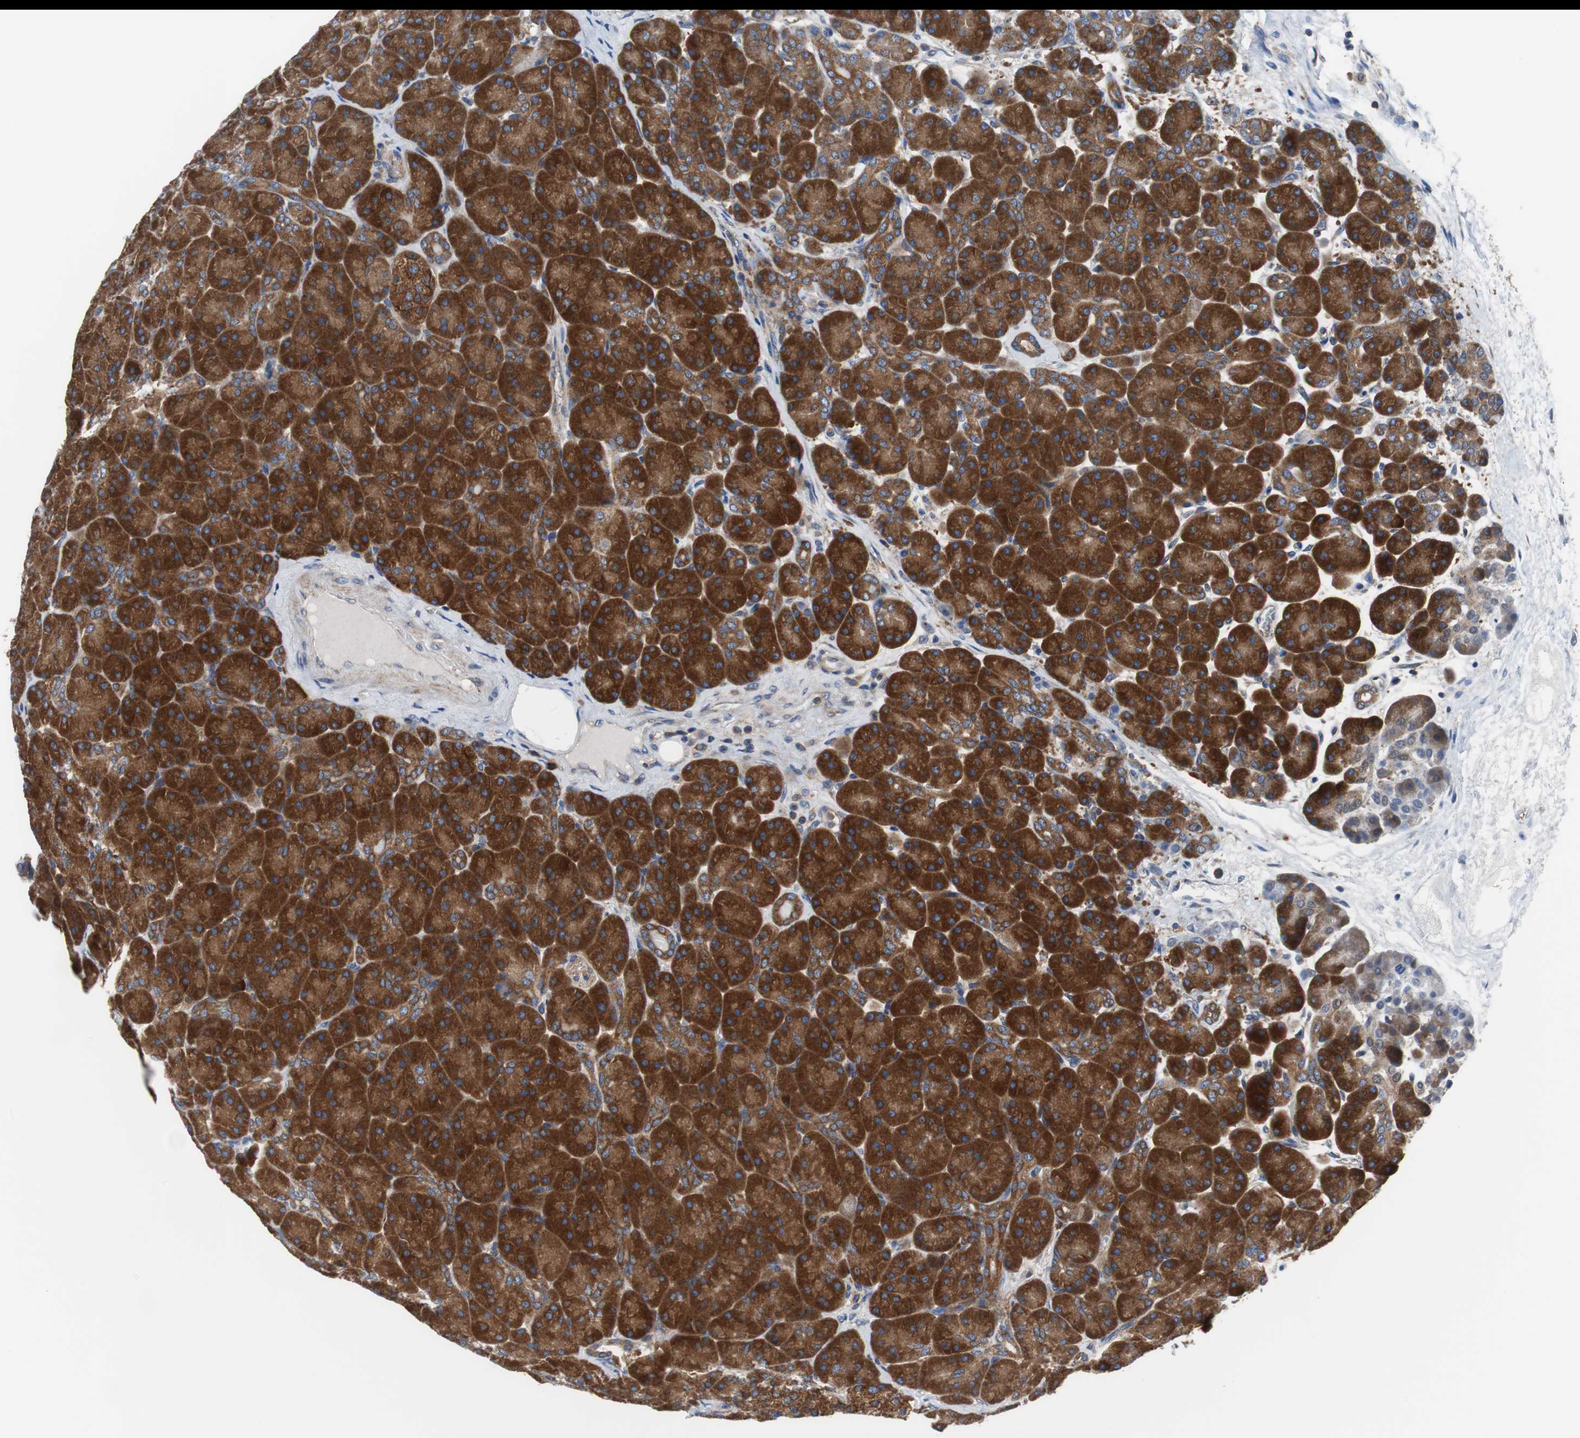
{"staining": {"intensity": "strong", "quantity": ">75%", "location": "cytoplasmic/membranous"}, "tissue": "pancreas", "cell_type": "Exocrine glandular cells", "image_type": "normal", "snomed": [{"axis": "morphology", "description": "Normal tissue, NOS"}, {"axis": "topography", "description": "Pancreas"}], "caption": "Strong cytoplasmic/membranous protein expression is seen in about >75% of exocrine glandular cells in pancreas.", "gene": "BRAF", "patient": {"sex": "male", "age": 66}}